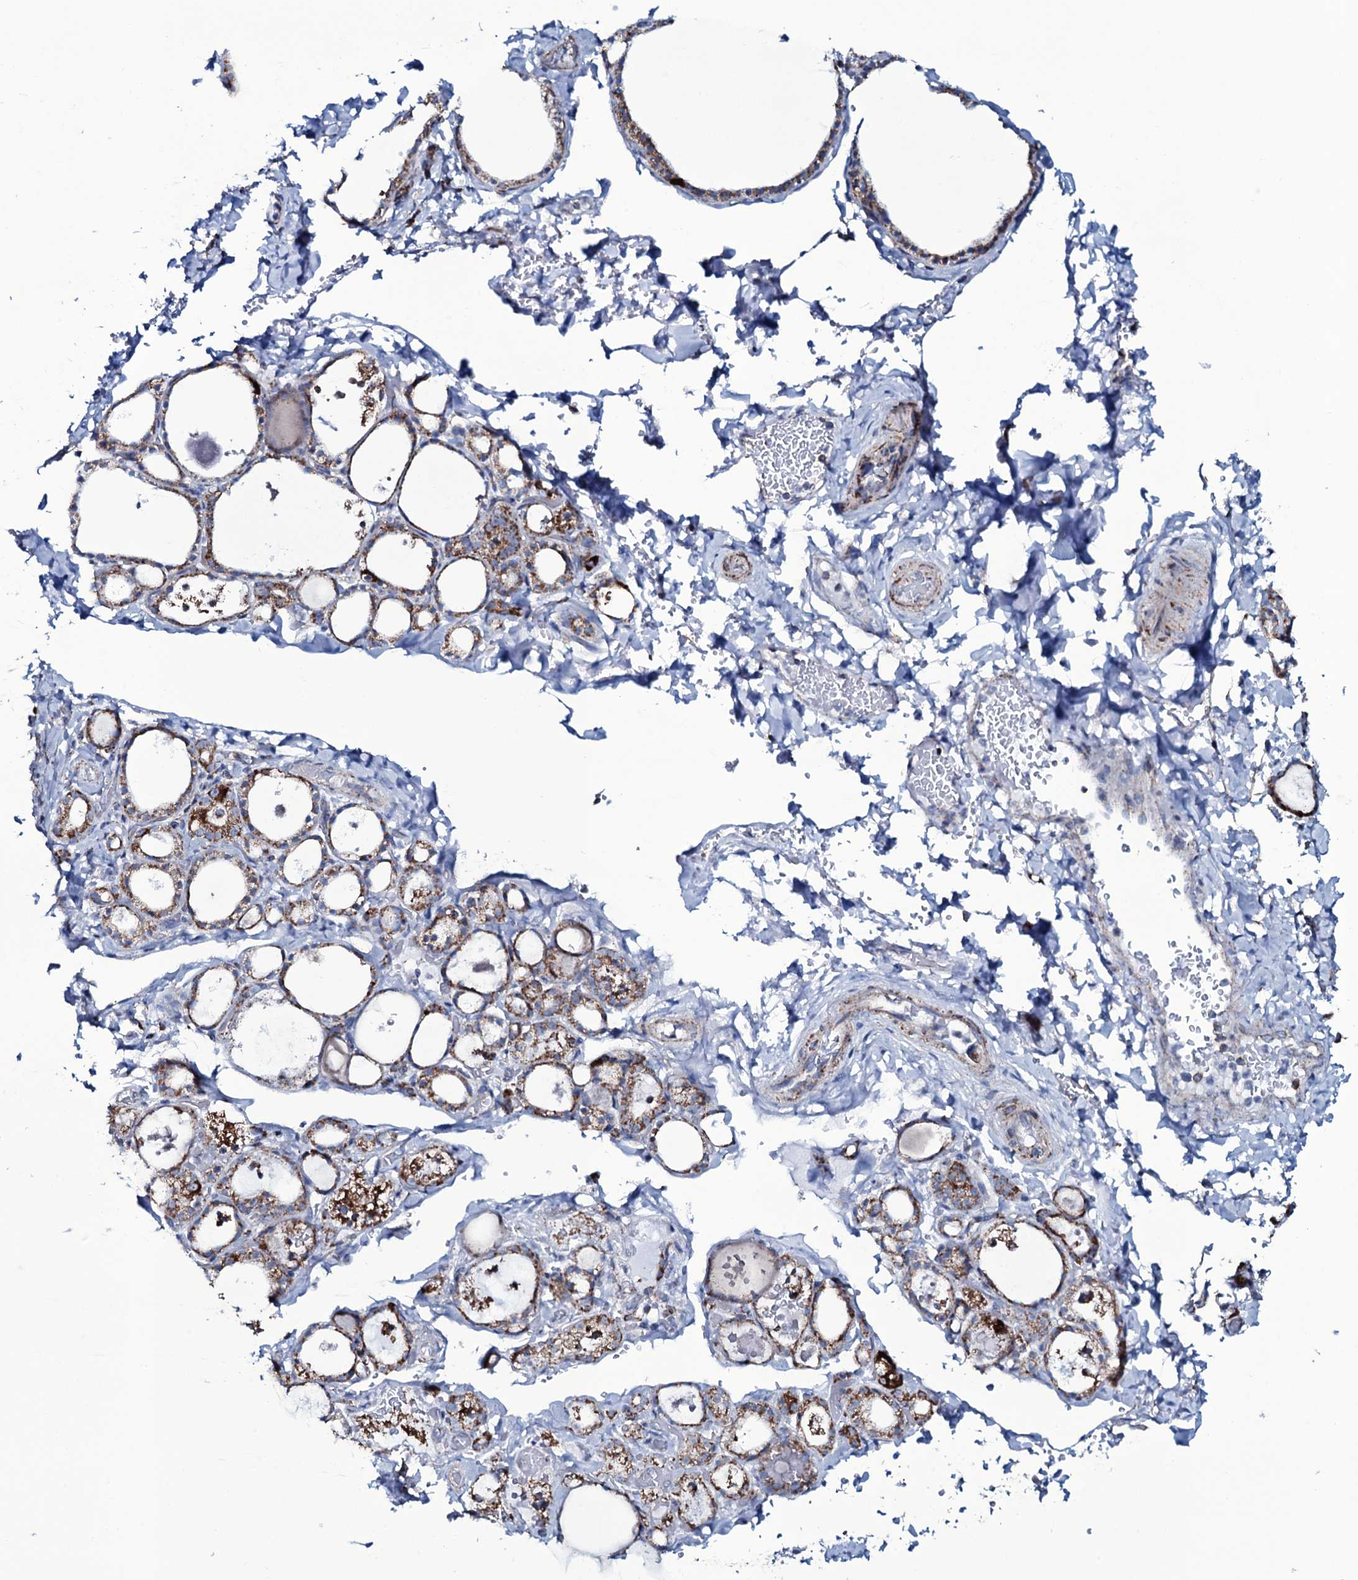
{"staining": {"intensity": "strong", "quantity": ">75%", "location": "cytoplasmic/membranous"}, "tissue": "thyroid gland", "cell_type": "Glandular cells", "image_type": "normal", "snomed": [{"axis": "morphology", "description": "Normal tissue, NOS"}, {"axis": "topography", "description": "Thyroid gland"}], "caption": "Thyroid gland was stained to show a protein in brown. There is high levels of strong cytoplasmic/membranous staining in about >75% of glandular cells. The protein of interest is stained brown, and the nuclei are stained in blue (DAB IHC with brightfield microscopy, high magnification).", "gene": "MRPS35", "patient": {"sex": "male", "age": 56}}